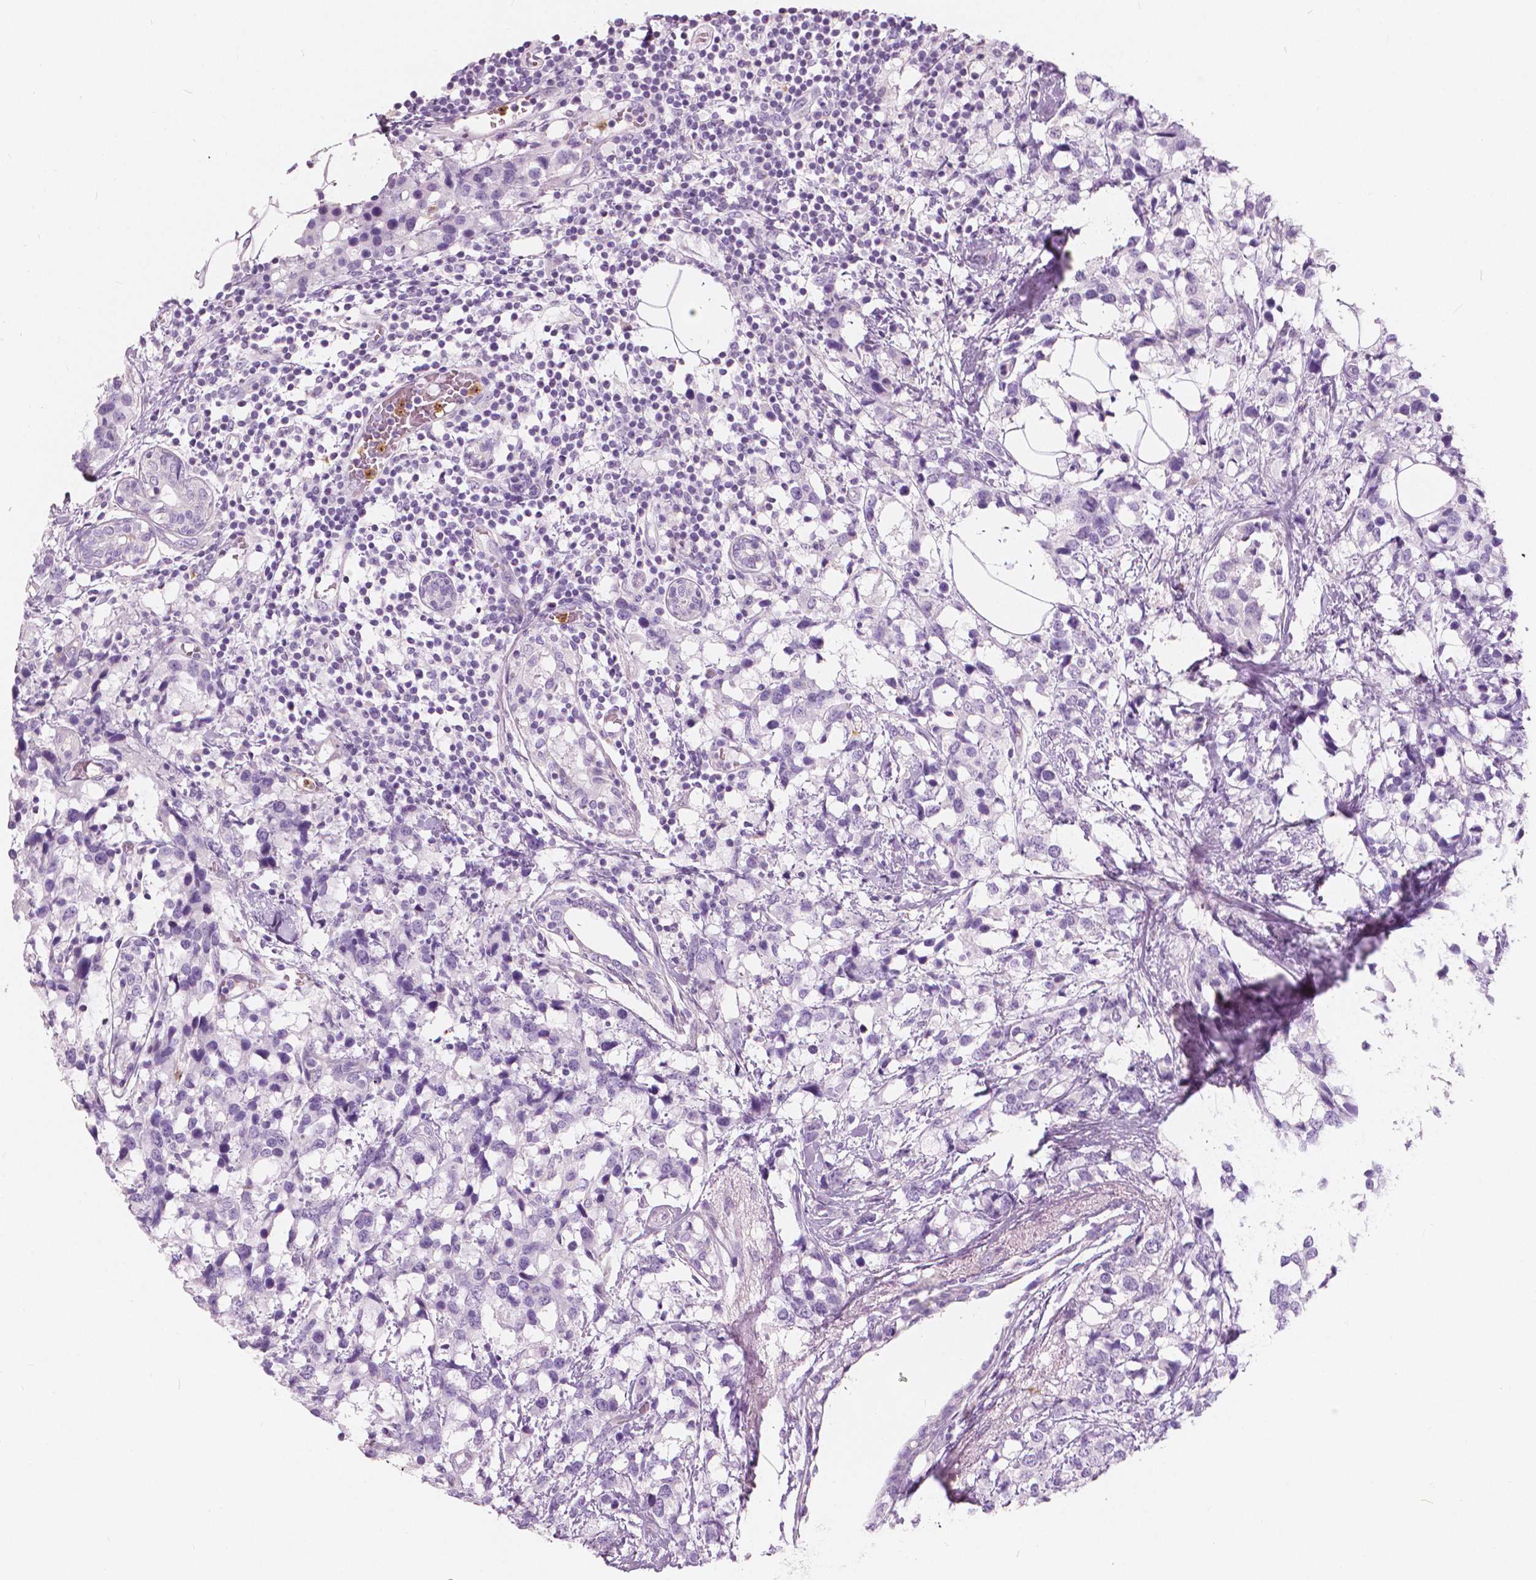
{"staining": {"intensity": "negative", "quantity": "none", "location": "none"}, "tissue": "breast cancer", "cell_type": "Tumor cells", "image_type": "cancer", "snomed": [{"axis": "morphology", "description": "Lobular carcinoma"}, {"axis": "topography", "description": "Breast"}], "caption": "Protein analysis of breast cancer (lobular carcinoma) shows no significant positivity in tumor cells.", "gene": "CXCR2", "patient": {"sex": "female", "age": 59}}